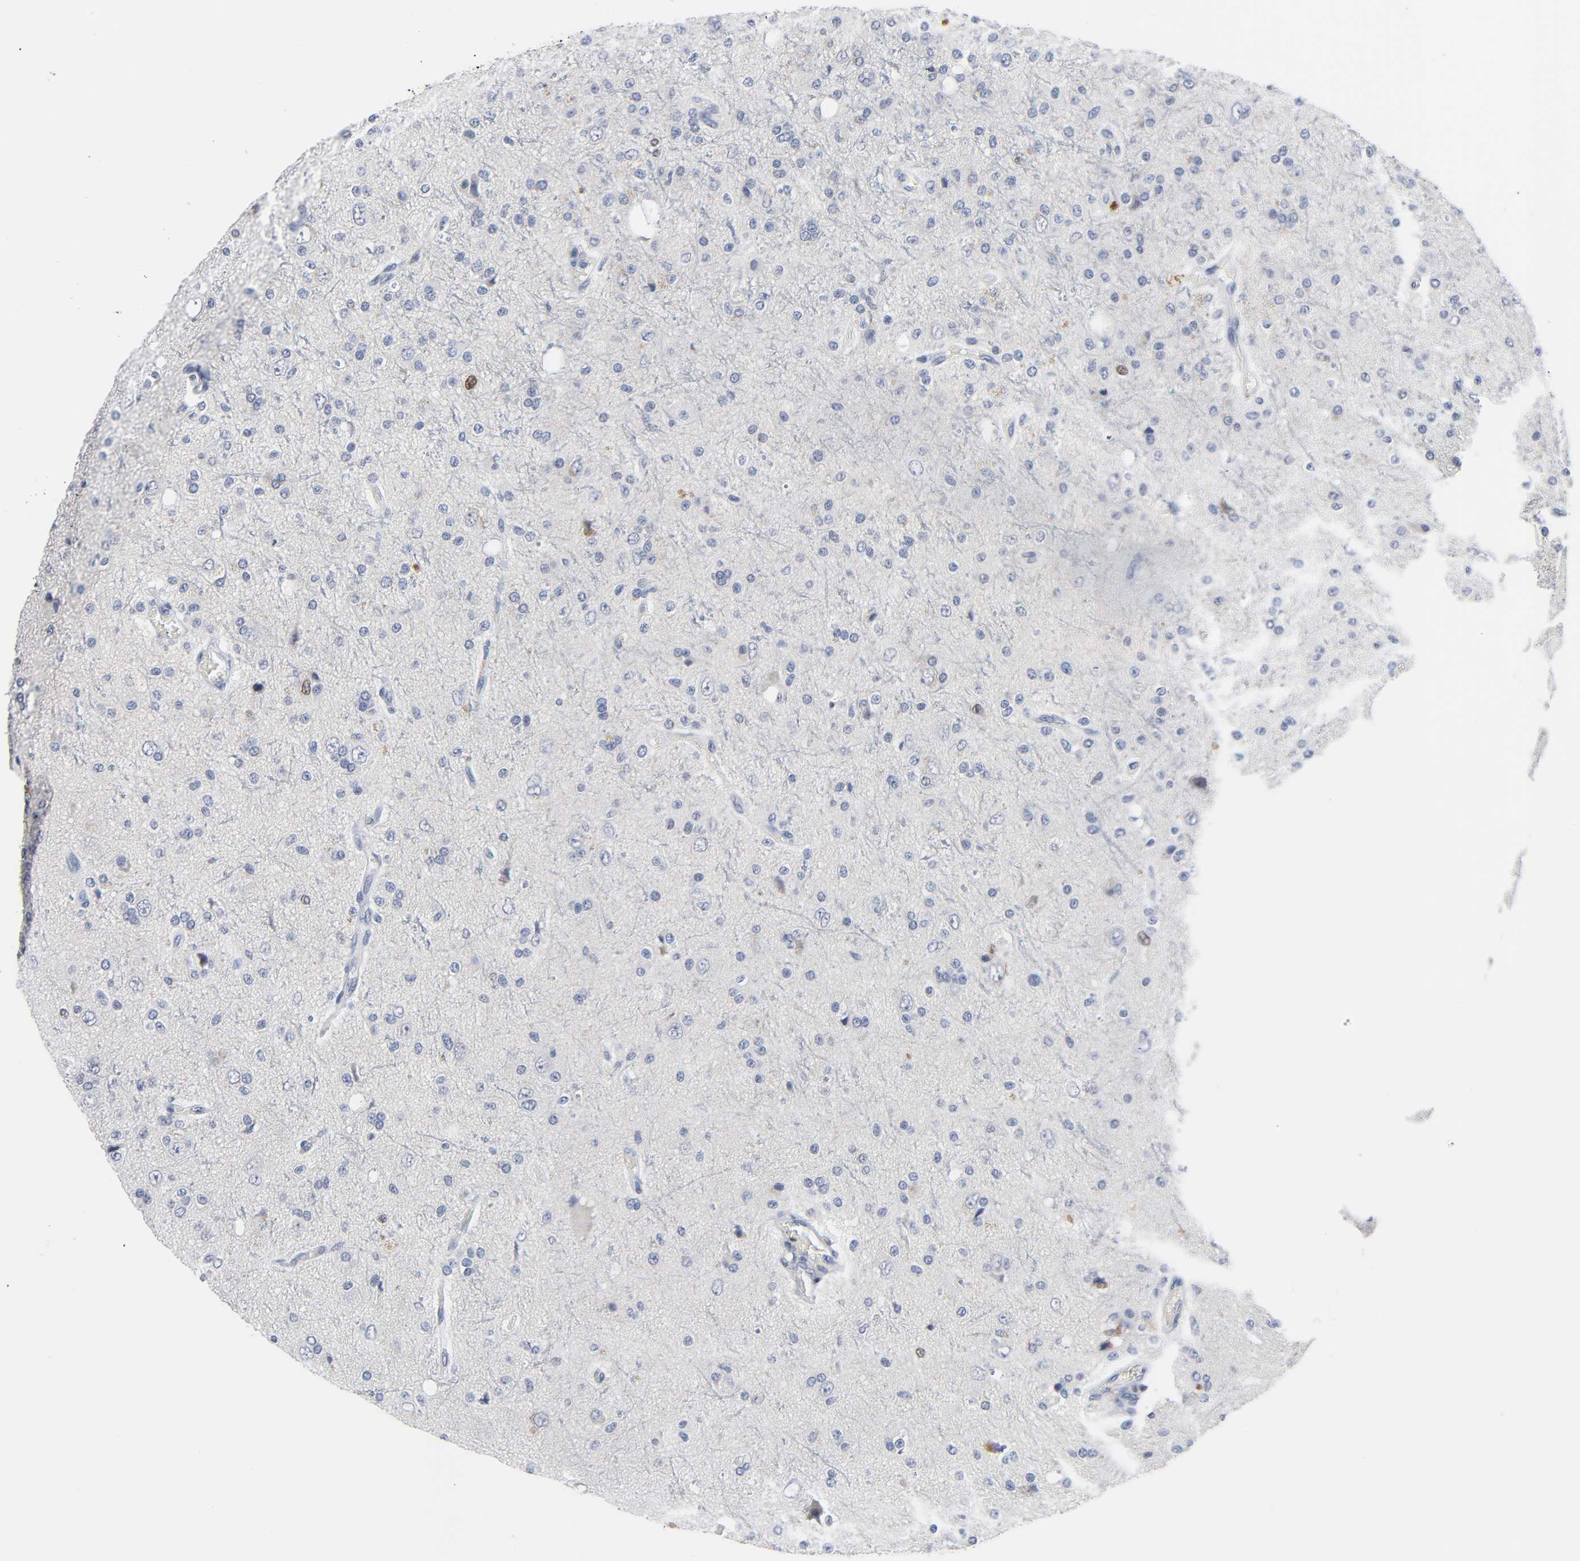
{"staining": {"intensity": "weak", "quantity": "<25%", "location": "nuclear"}, "tissue": "glioma", "cell_type": "Tumor cells", "image_type": "cancer", "snomed": [{"axis": "morphology", "description": "Glioma, malignant, High grade"}, {"axis": "topography", "description": "Brain"}], "caption": "Immunohistochemistry (IHC) photomicrograph of malignant glioma (high-grade) stained for a protein (brown), which exhibits no expression in tumor cells.", "gene": "WEE1", "patient": {"sex": "male", "age": 47}}